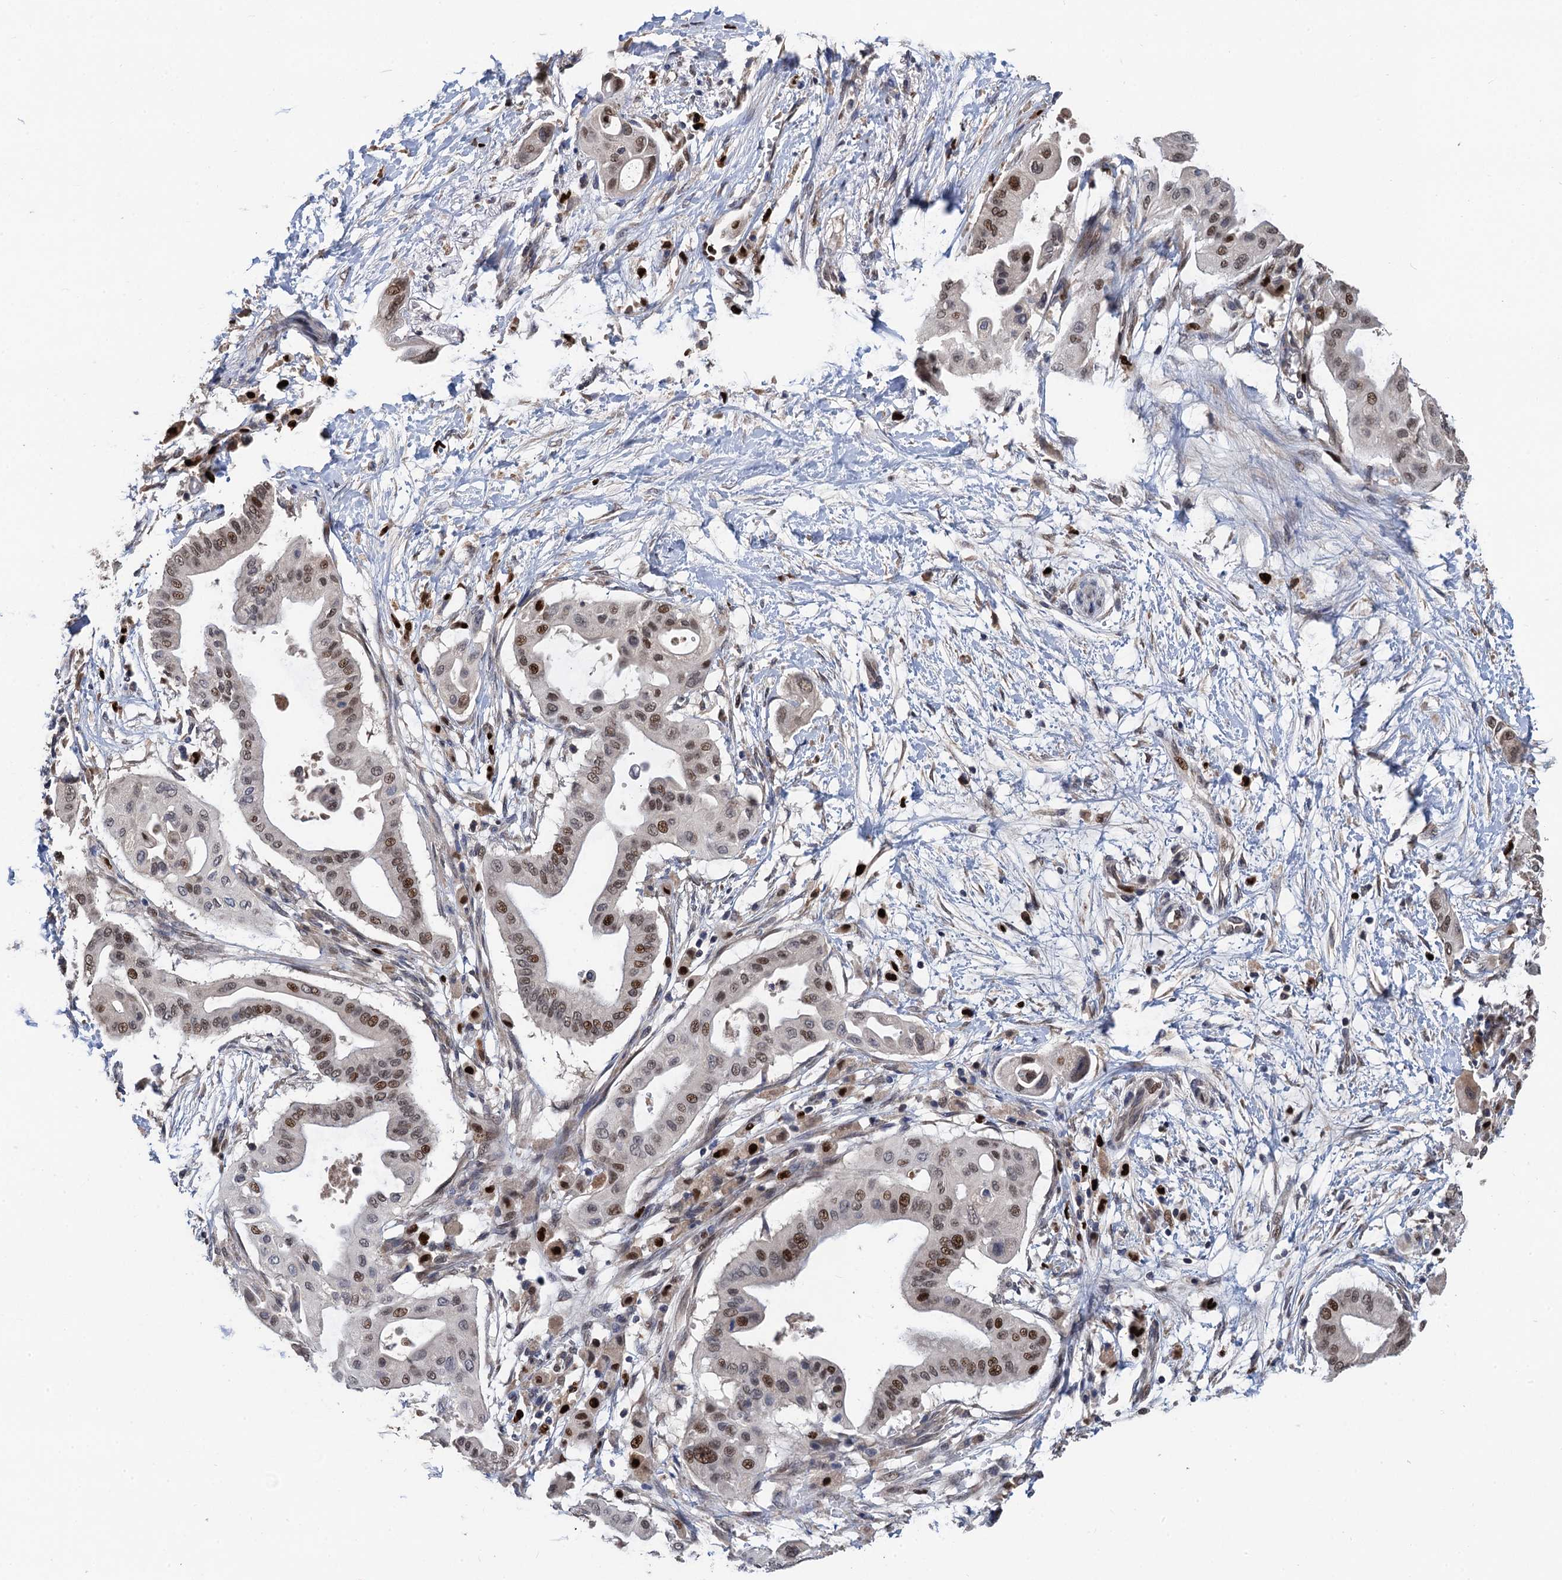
{"staining": {"intensity": "moderate", "quantity": ">75%", "location": "nuclear"}, "tissue": "pancreatic cancer", "cell_type": "Tumor cells", "image_type": "cancer", "snomed": [{"axis": "morphology", "description": "Adenocarcinoma, NOS"}, {"axis": "topography", "description": "Pancreas"}], "caption": "A high-resolution micrograph shows immunohistochemistry (IHC) staining of pancreatic adenocarcinoma, which displays moderate nuclear expression in approximately >75% of tumor cells. (IHC, brightfield microscopy, high magnification).", "gene": "TSEN34", "patient": {"sex": "male", "age": 68}}